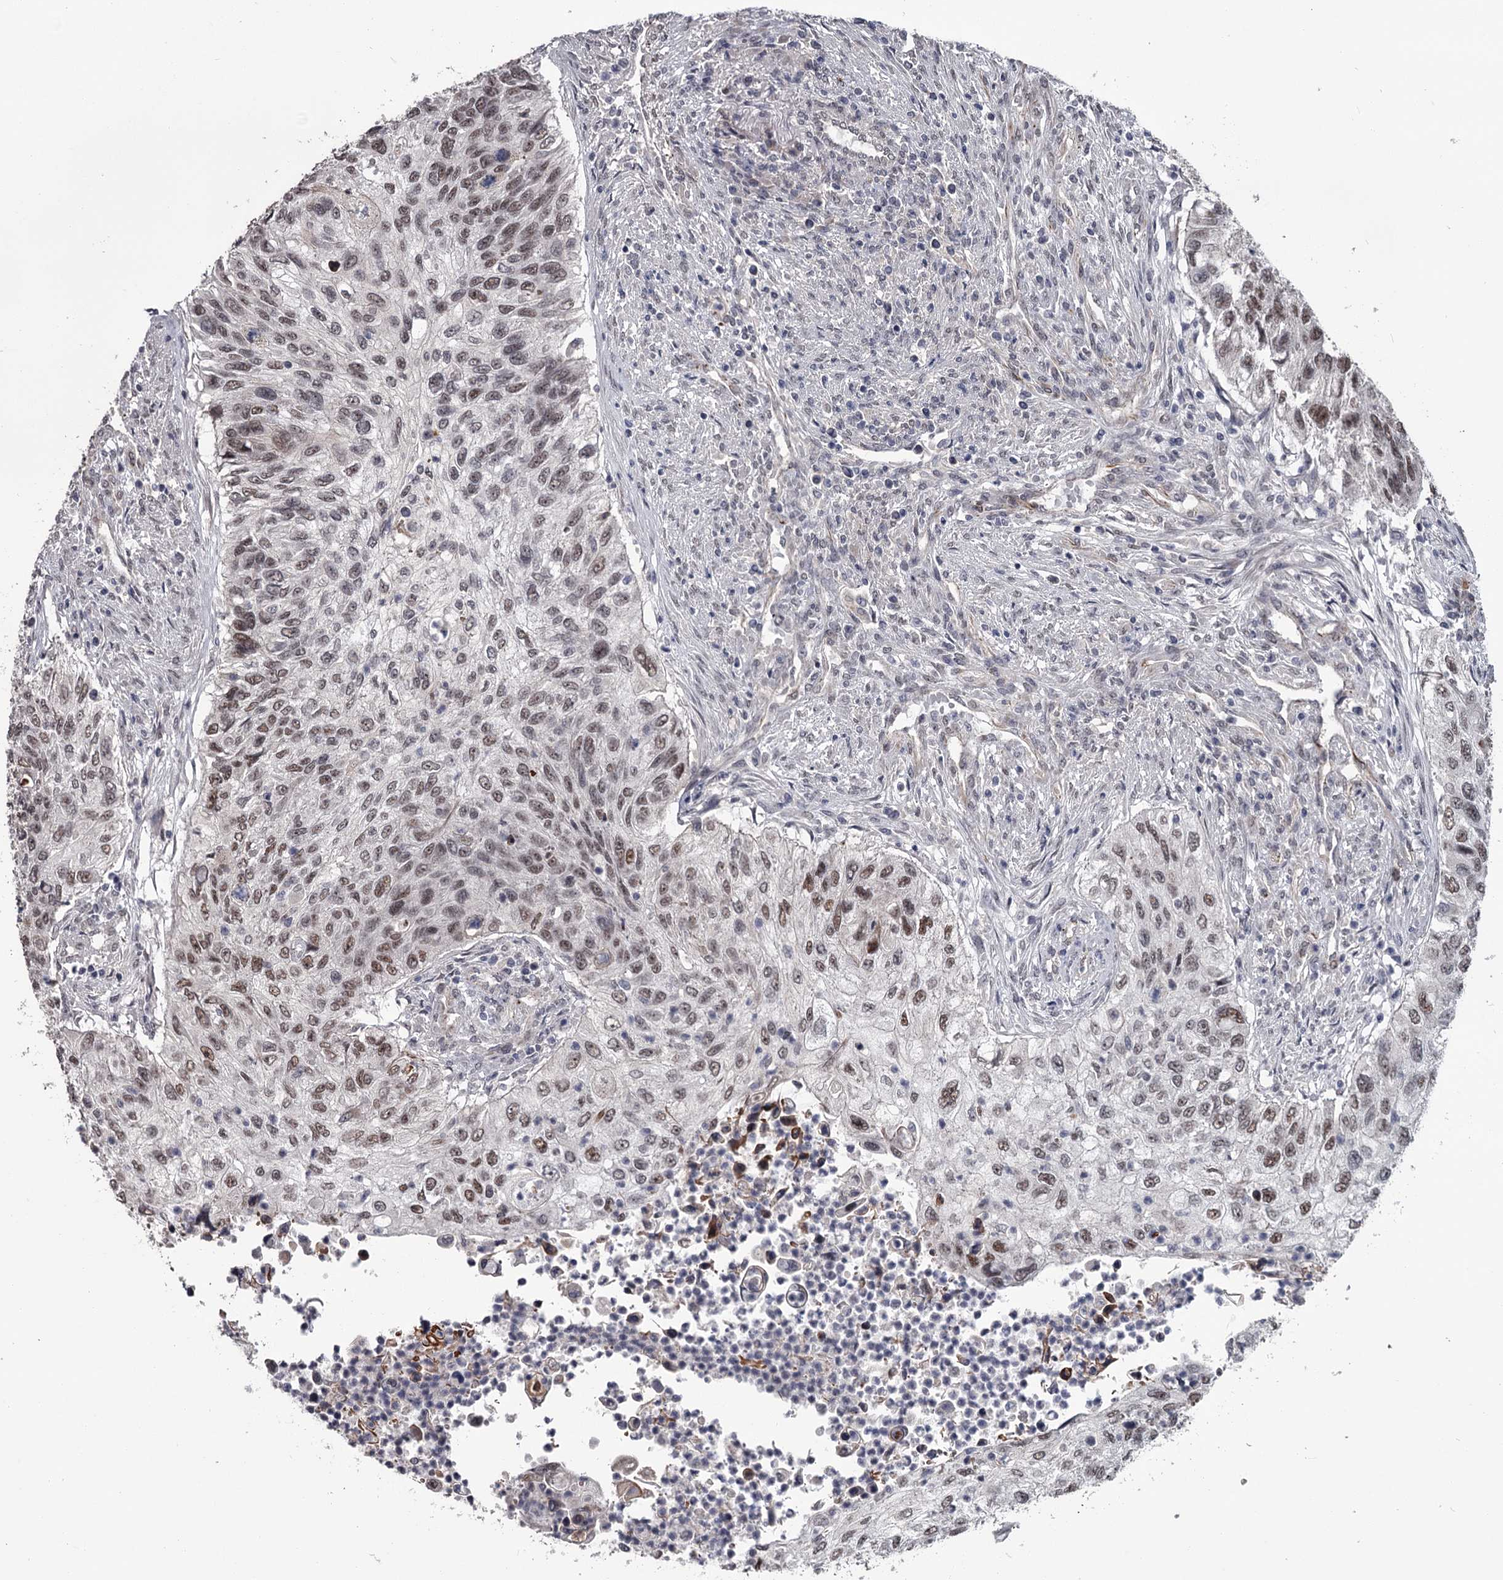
{"staining": {"intensity": "moderate", "quantity": ">75%", "location": "nuclear"}, "tissue": "urothelial cancer", "cell_type": "Tumor cells", "image_type": "cancer", "snomed": [{"axis": "morphology", "description": "Urothelial carcinoma, High grade"}, {"axis": "topography", "description": "Urinary bladder"}], "caption": "Brown immunohistochemical staining in urothelial cancer displays moderate nuclear staining in about >75% of tumor cells. The protein of interest is stained brown, and the nuclei are stained in blue (DAB (3,3'-diaminobenzidine) IHC with brightfield microscopy, high magnification).", "gene": "PRPF40B", "patient": {"sex": "female", "age": 60}}